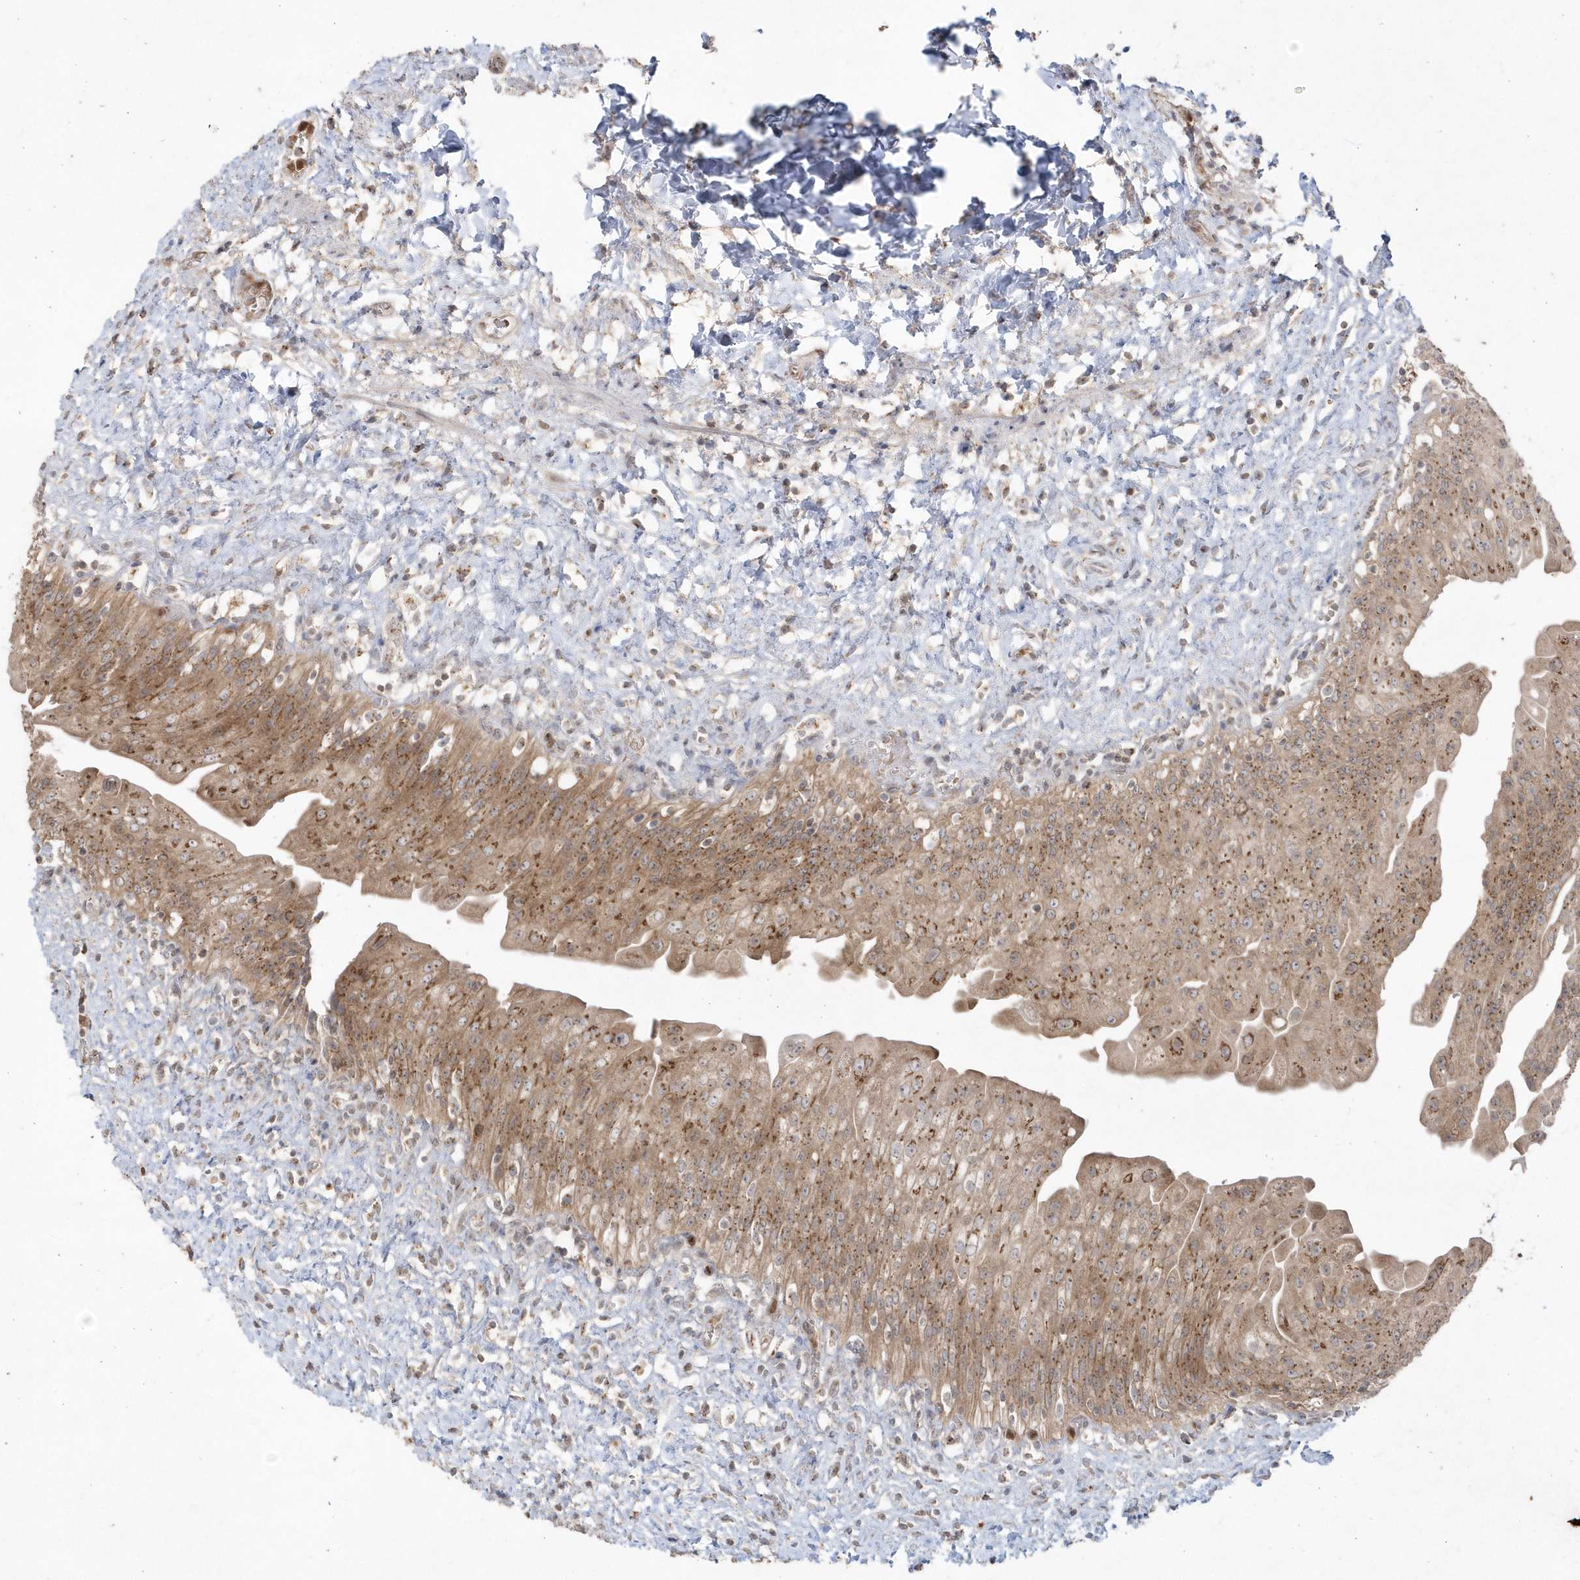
{"staining": {"intensity": "moderate", "quantity": ">75%", "location": "cytoplasmic/membranous"}, "tissue": "urinary bladder", "cell_type": "Urothelial cells", "image_type": "normal", "snomed": [{"axis": "morphology", "description": "Normal tissue, NOS"}, {"axis": "topography", "description": "Urinary bladder"}], "caption": "IHC of normal urinary bladder exhibits medium levels of moderate cytoplasmic/membranous staining in about >75% of urothelial cells.", "gene": "GEMIN6", "patient": {"sex": "female", "age": 27}}